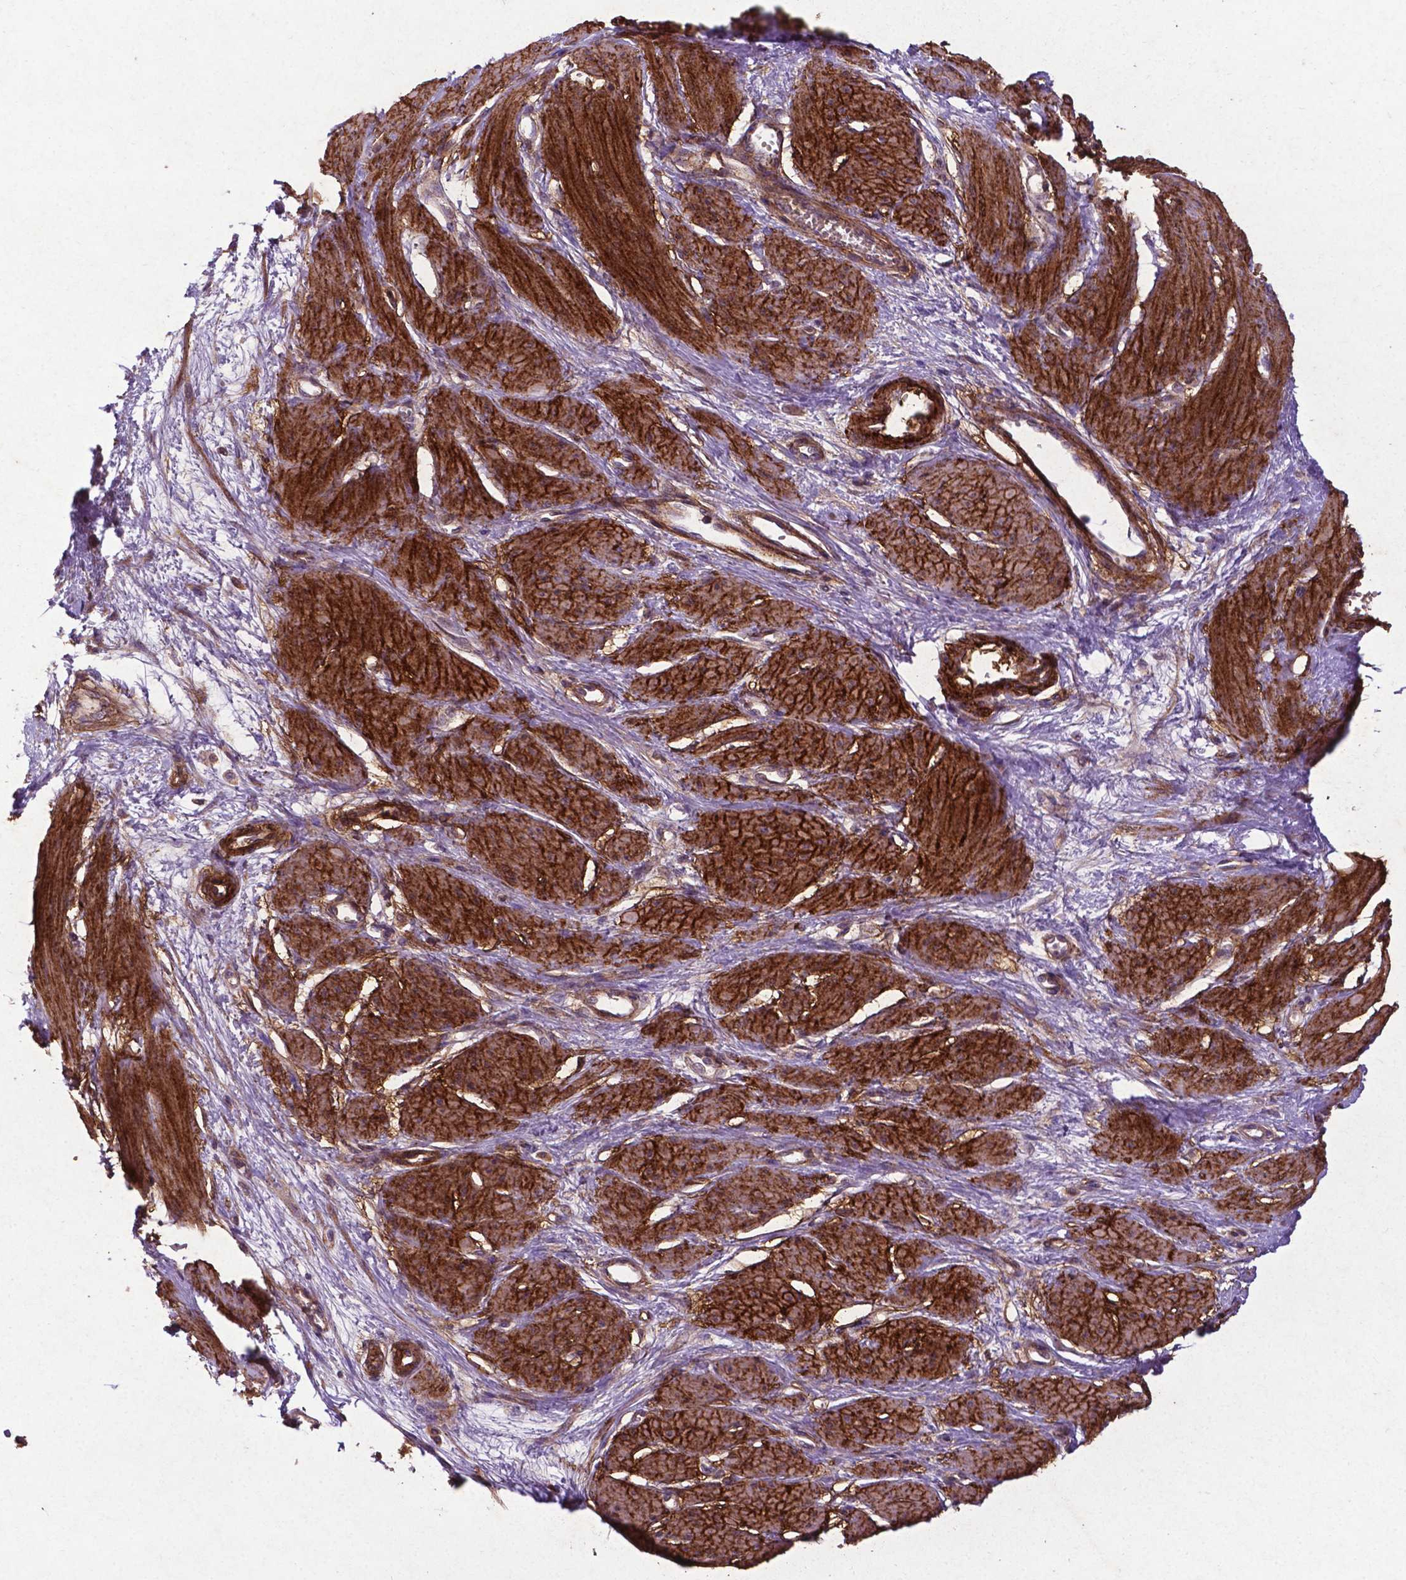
{"staining": {"intensity": "strong", "quantity": "25%-75%", "location": "cytoplasmic/membranous"}, "tissue": "smooth muscle", "cell_type": "Smooth muscle cells", "image_type": "normal", "snomed": [{"axis": "morphology", "description": "Normal tissue, NOS"}, {"axis": "topography", "description": "Smooth muscle"}, {"axis": "topography", "description": "Uterus"}], "caption": "Smooth muscle stained with a brown dye demonstrates strong cytoplasmic/membranous positive expression in about 25%-75% of smooth muscle cells.", "gene": "RRAS", "patient": {"sex": "female", "age": 39}}